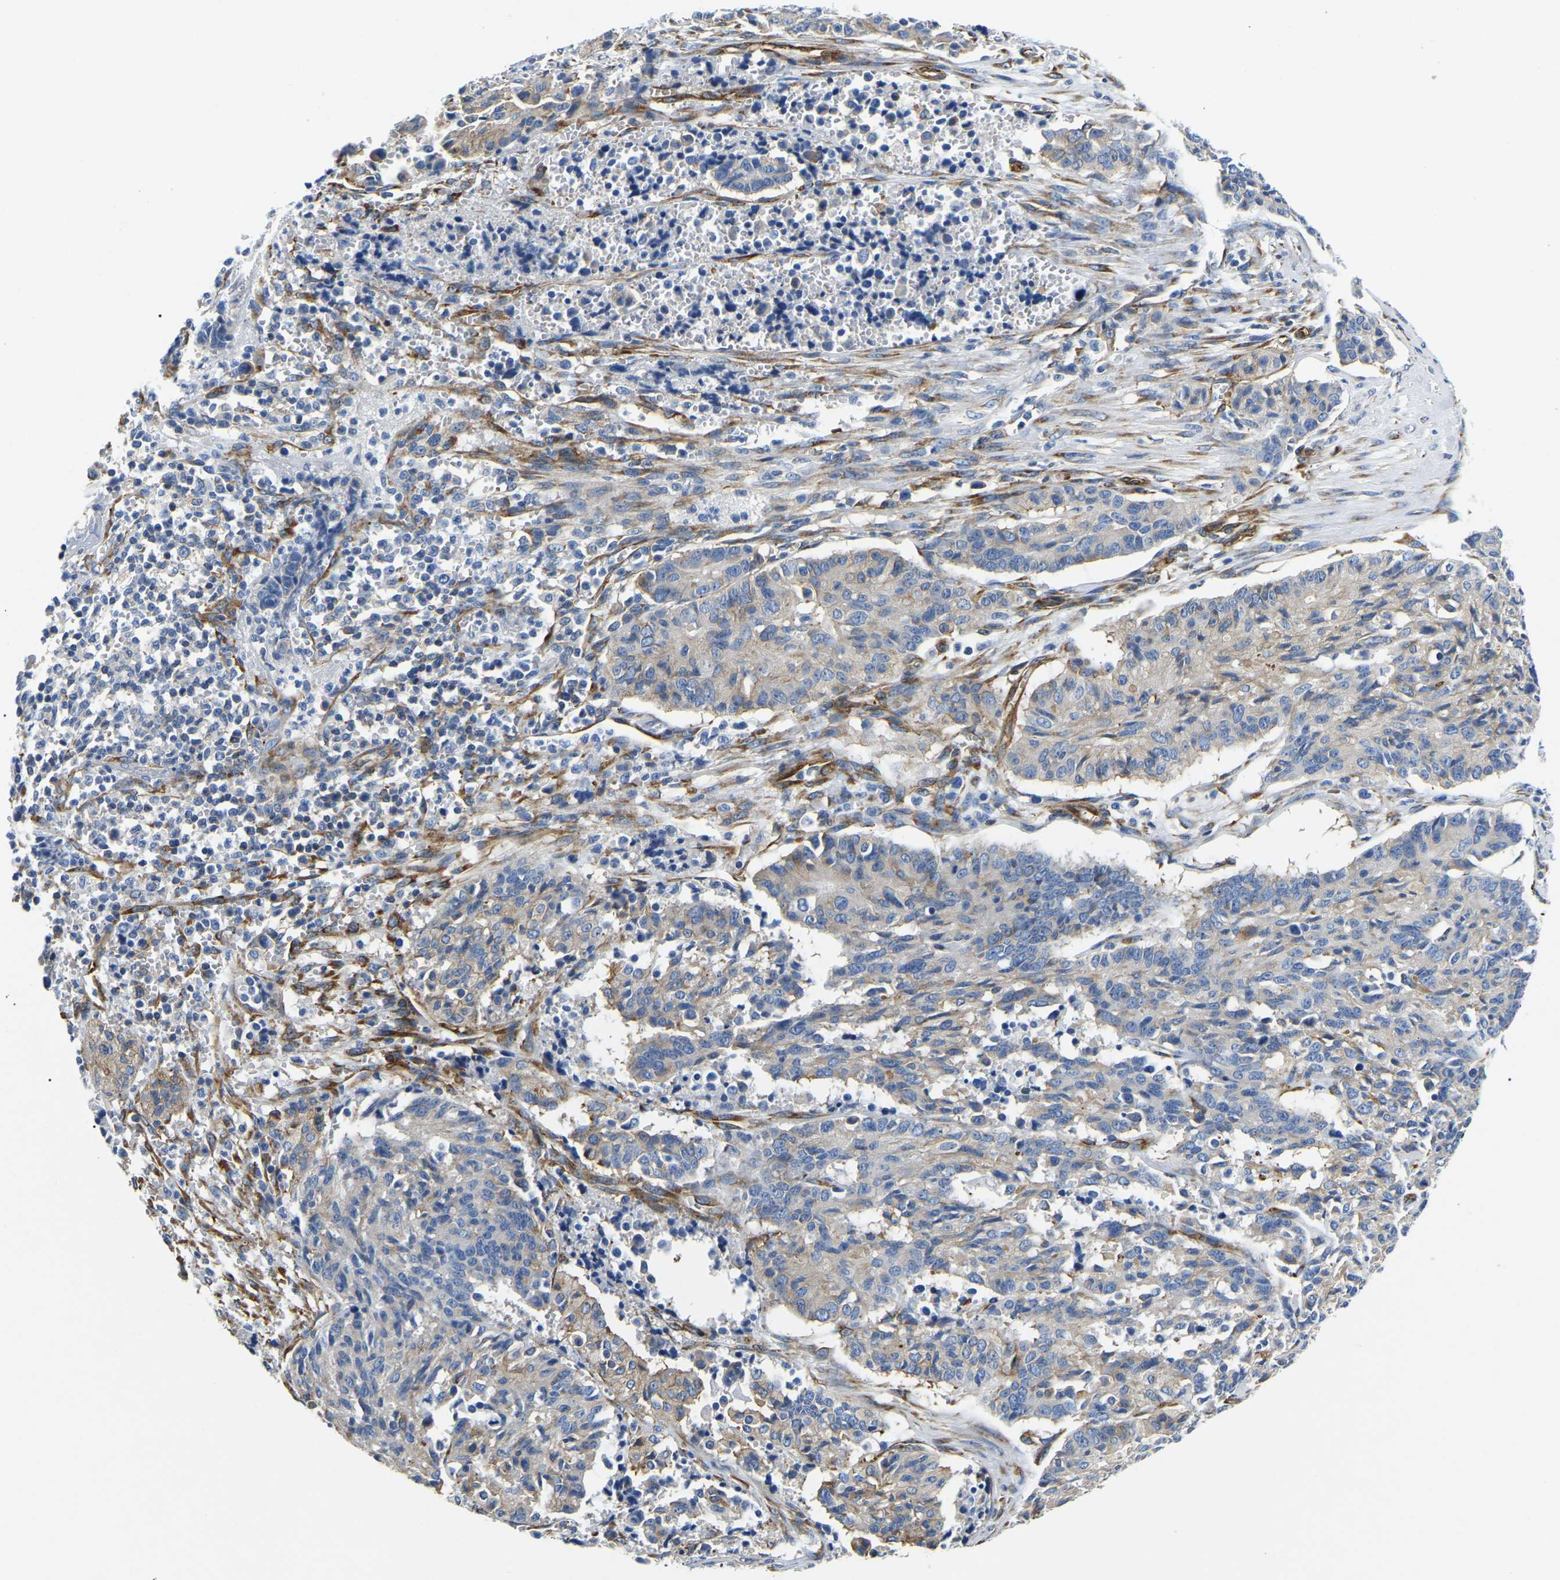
{"staining": {"intensity": "weak", "quantity": "<25%", "location": "cytoplasmic/membranous"}, "tissue": "cervical cancer", "cell_type": "Tumor cells", "image_type": "cancer", "snomed": [{"axis": "morphology", "description": "Squamous cell carcinoma, NOS"}, {"axis": "topography", "description": "Cervix"}], "caption": "Human cervical squamous cell carcinoma stained for a protein using IHC exhibits no positivity in tumor cells.", "gene": "DUSP8", "patient": {"sex": "female", "age": 35}}